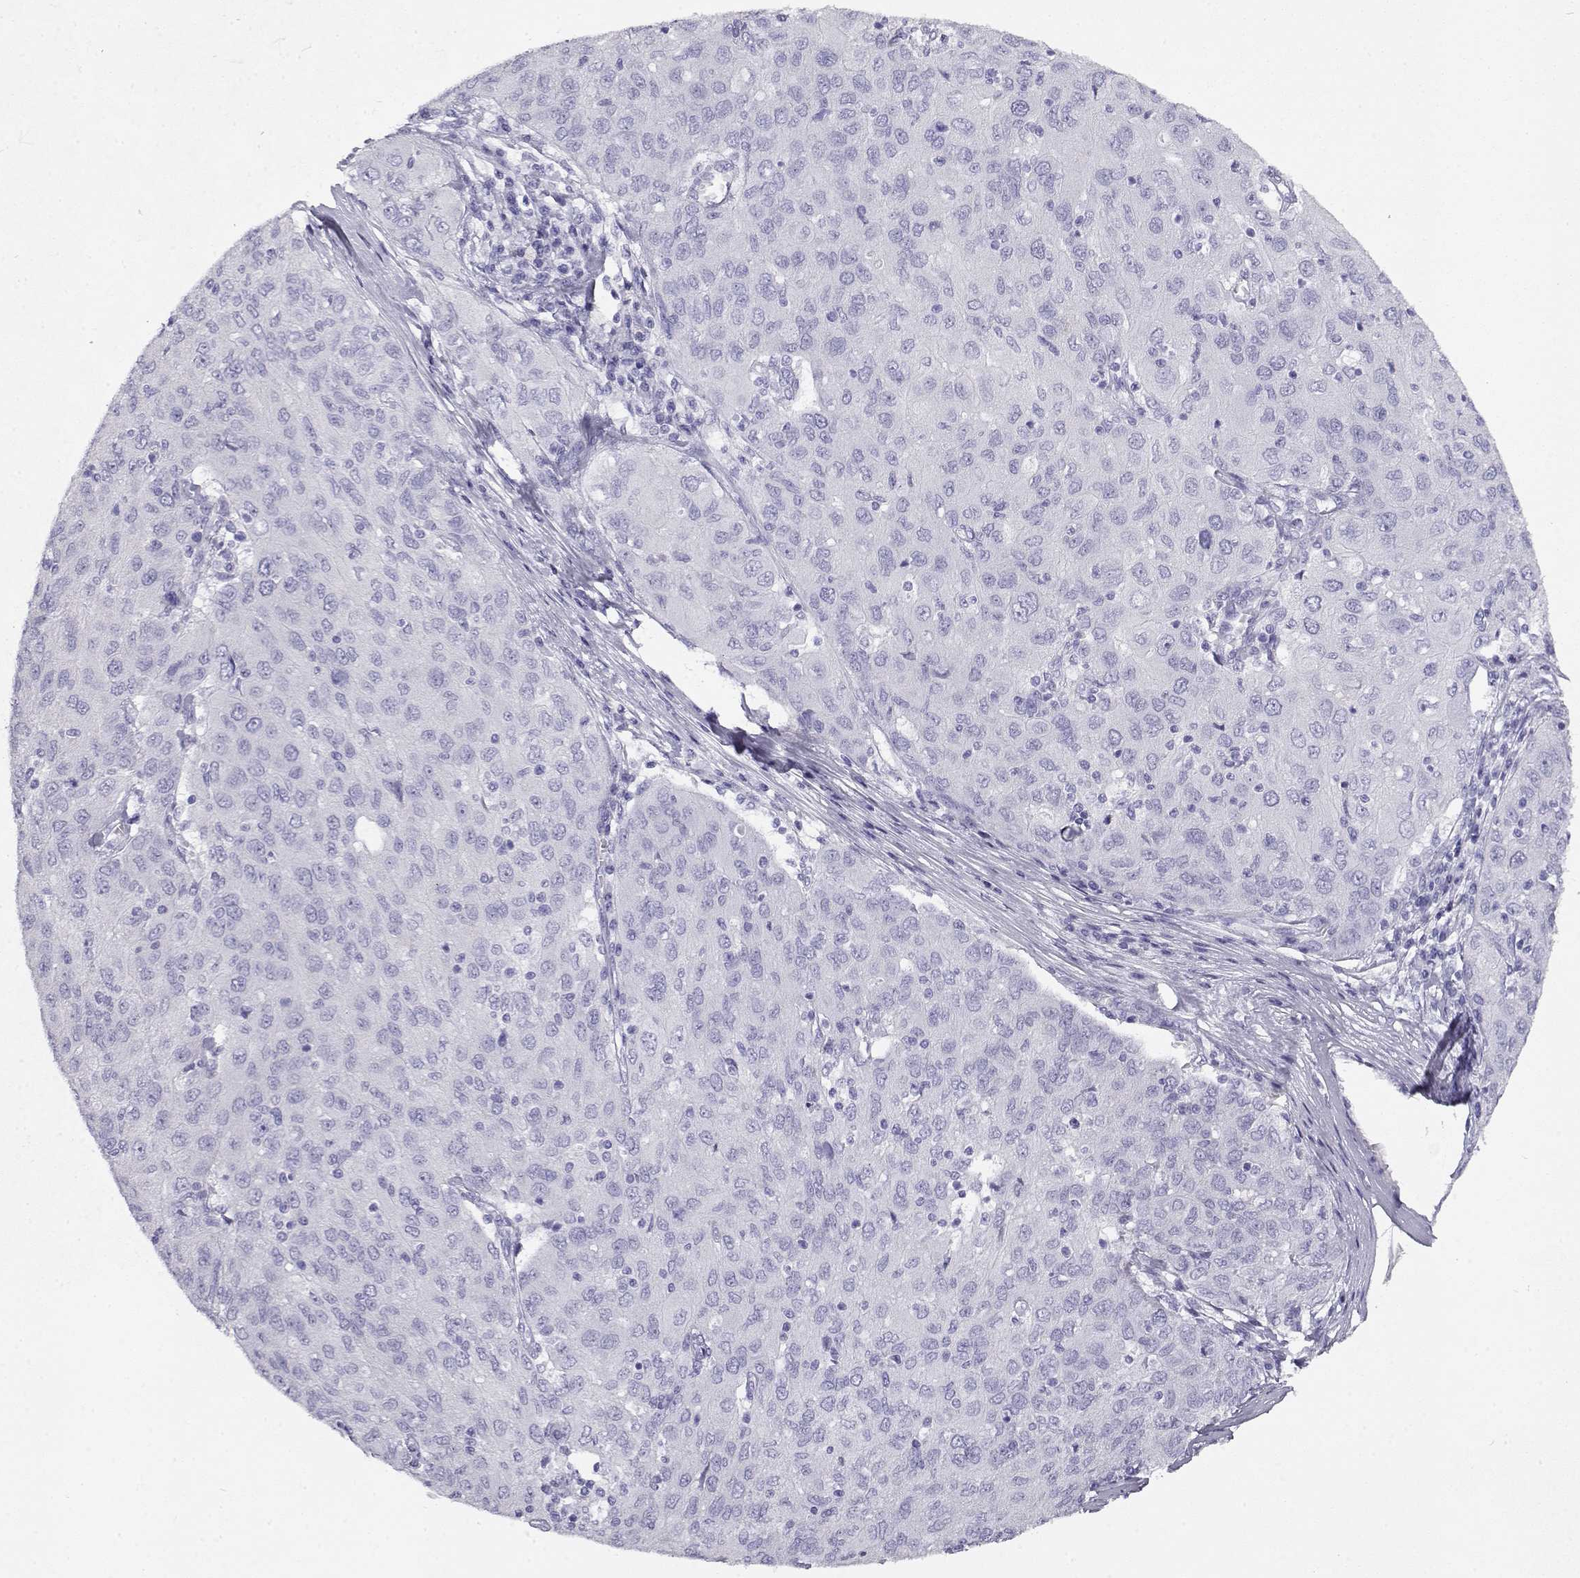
{"staining": {"intensity": "negative", "quantity": "none", "location": "none"}, "tissue": "ovarian cancer", "cell_type": "Tumor cells", "image_type": "cancer", "snomed": [{"axis": "morphology", "description": "Carcinoma, endometroid"}, {"axis": "topography", "description": "Ovary"}], "caption": "Ovarian cancer was stained to show a protein in brown. There is no significant expression in tumor cells. (Immunohistochemistry, brightfield microscopy, high magnification).", "gene": "CABS1", "patient": {"sex": "female", "age": 50}}